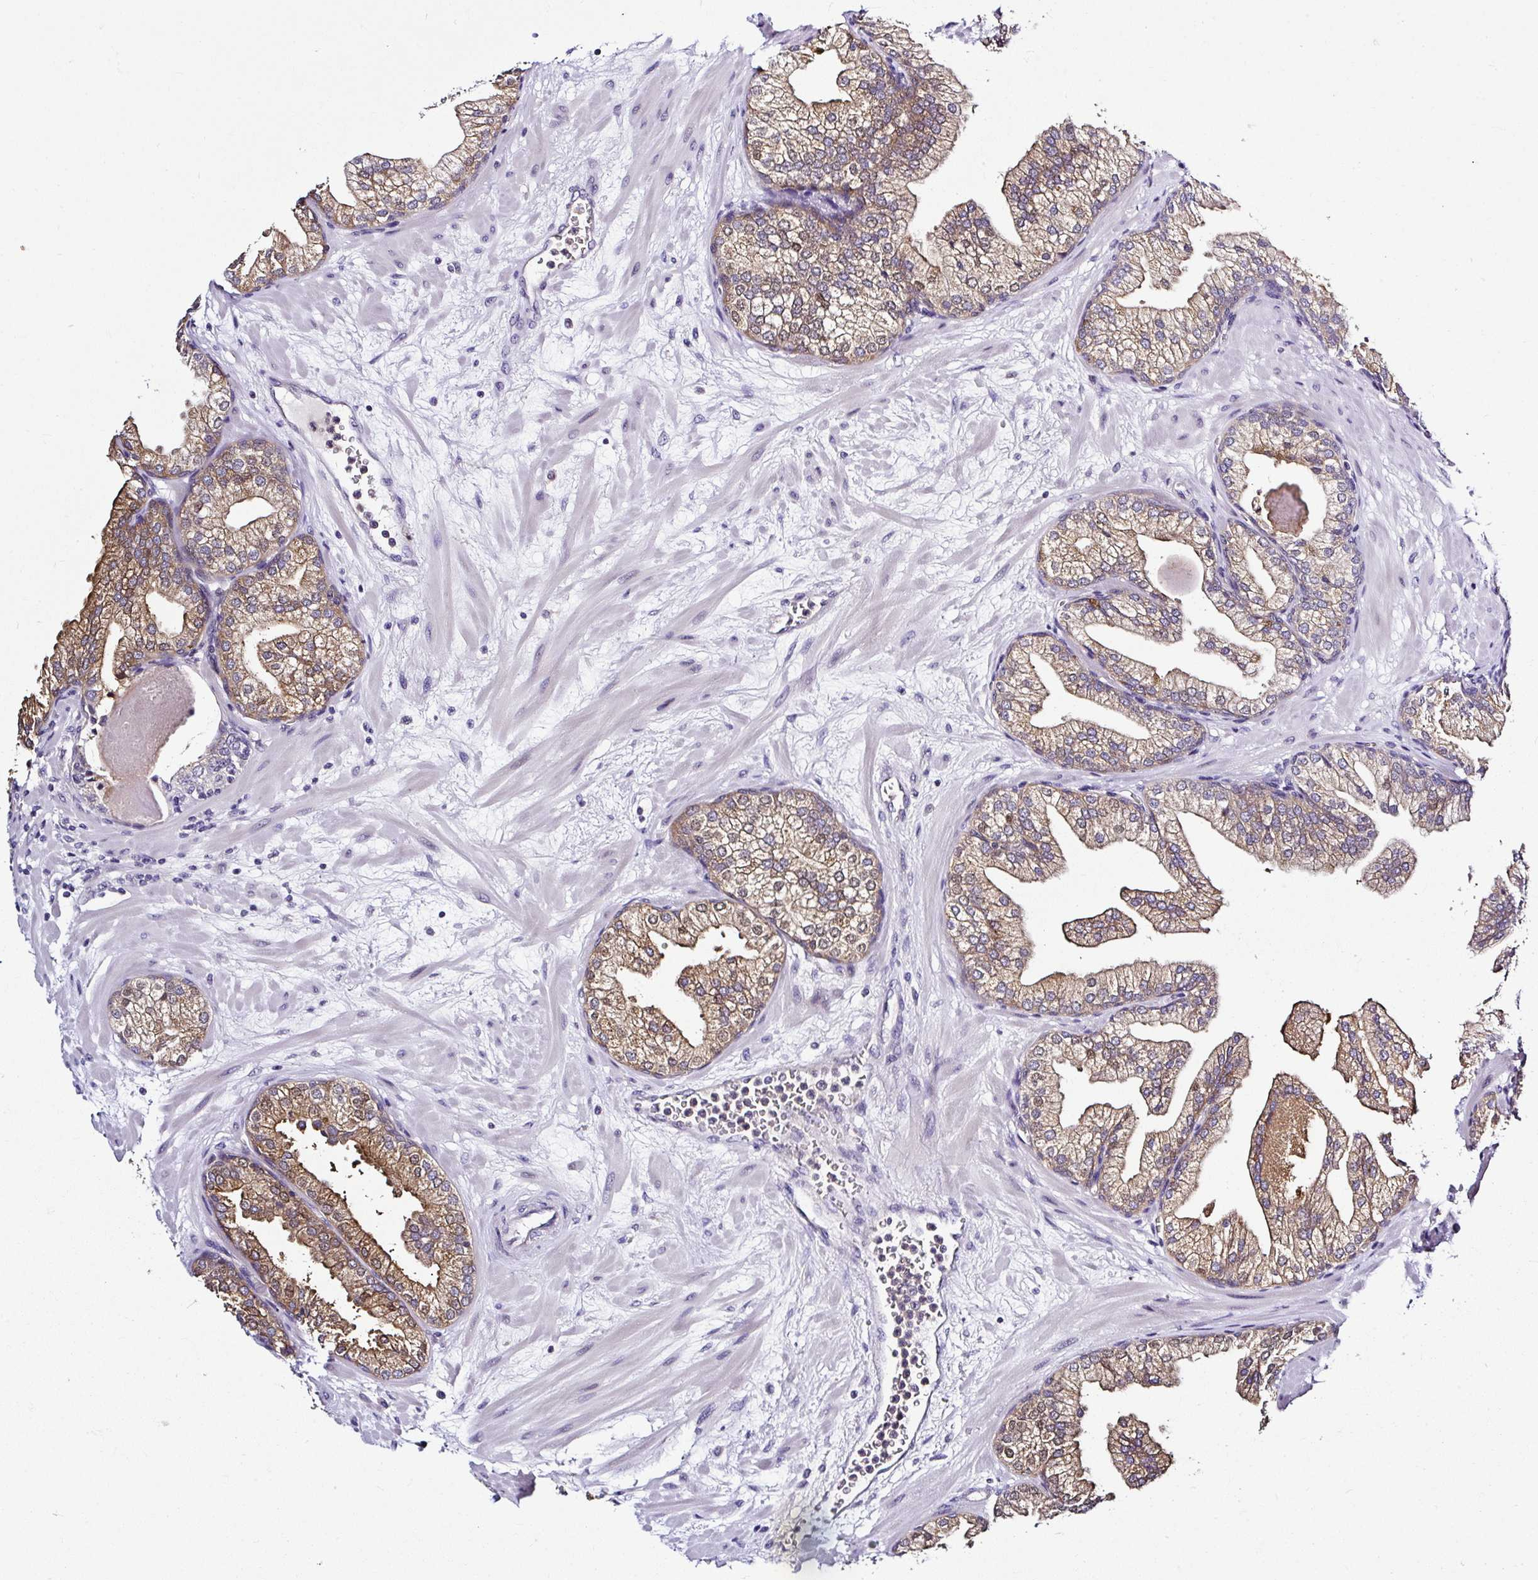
{"staining": {"intensity": "moderate", "quantity": ">75%", "location": "cytoplasmic/membranous"}, "tissue": "prostate", "cell_type": "Glandular cells", "image_type": "normal", "snomed": [{"axis": "morphology", "description": "Normal tissue, NOS"}, {"axis": "topography", "description": "Prostate"}, {"axis": "topography", "description": "Peripheral nerve tissue"}], "caption": "Immunohistochemistry of normal prostate exhibits medium levels of moderate cytoplasmic/membranous staining in about >75% of glandular cells. (brown staining indicates protein expression, while blue staining denotes nuclei).", "gene": "DEPDC5", "patient": {"sex": "male", "age": 61}}